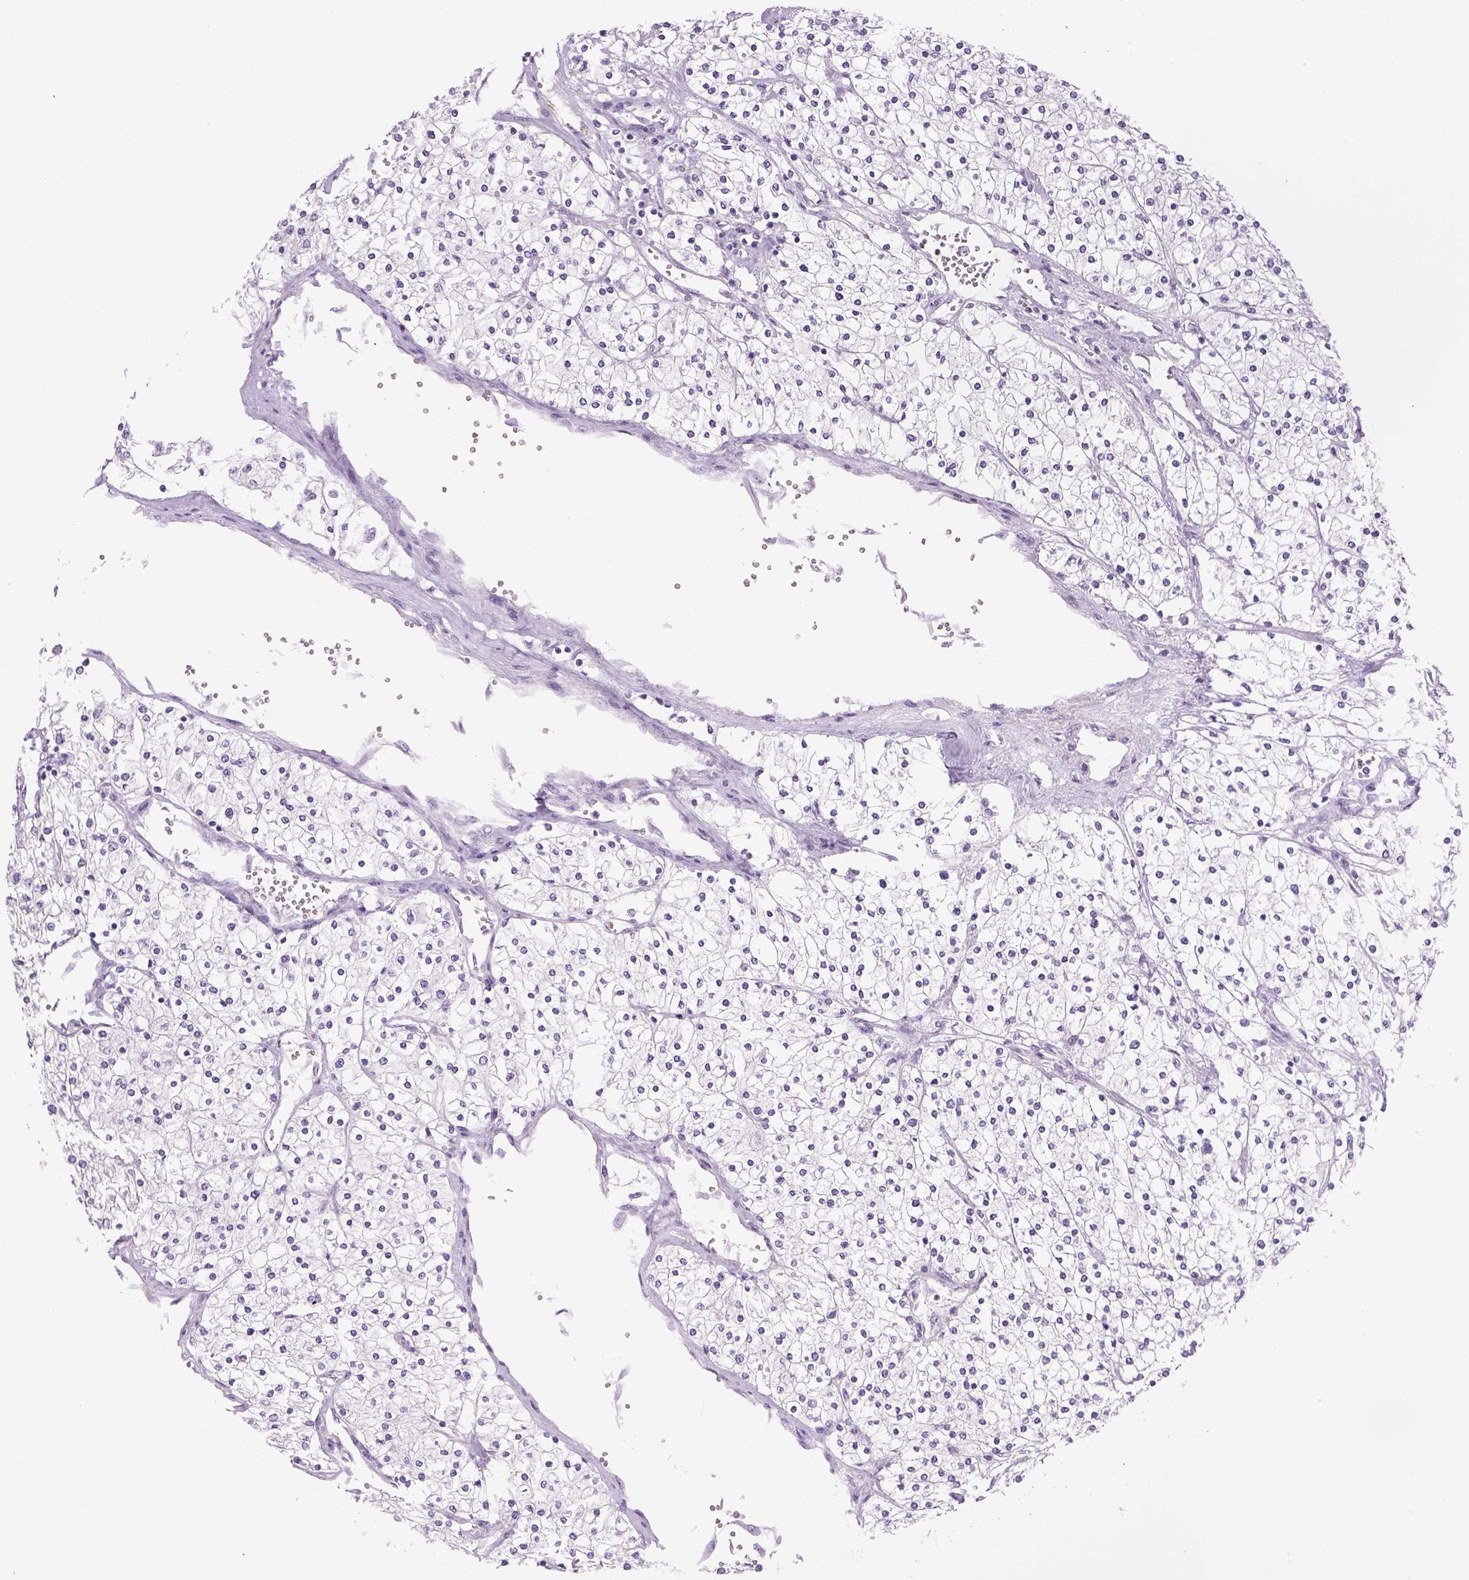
{"staining": {"intensity": "negative", "quantity": "none", "location": "none"}, "tissue": "renal cancer", "cell_type": "Tumor cells", "image_type": "cancer", "snomed": [{"axis": "morphology", "description": "Adenocarcinoma, NOS"}, {"axis": "topography", "description": "Kidney"}], "caption": "This is an IHC image of renal adenocarcinoma. There is no staining in tumor cells.", "gene": "DBH", "patient": {"sex": "male", "age": 80}}